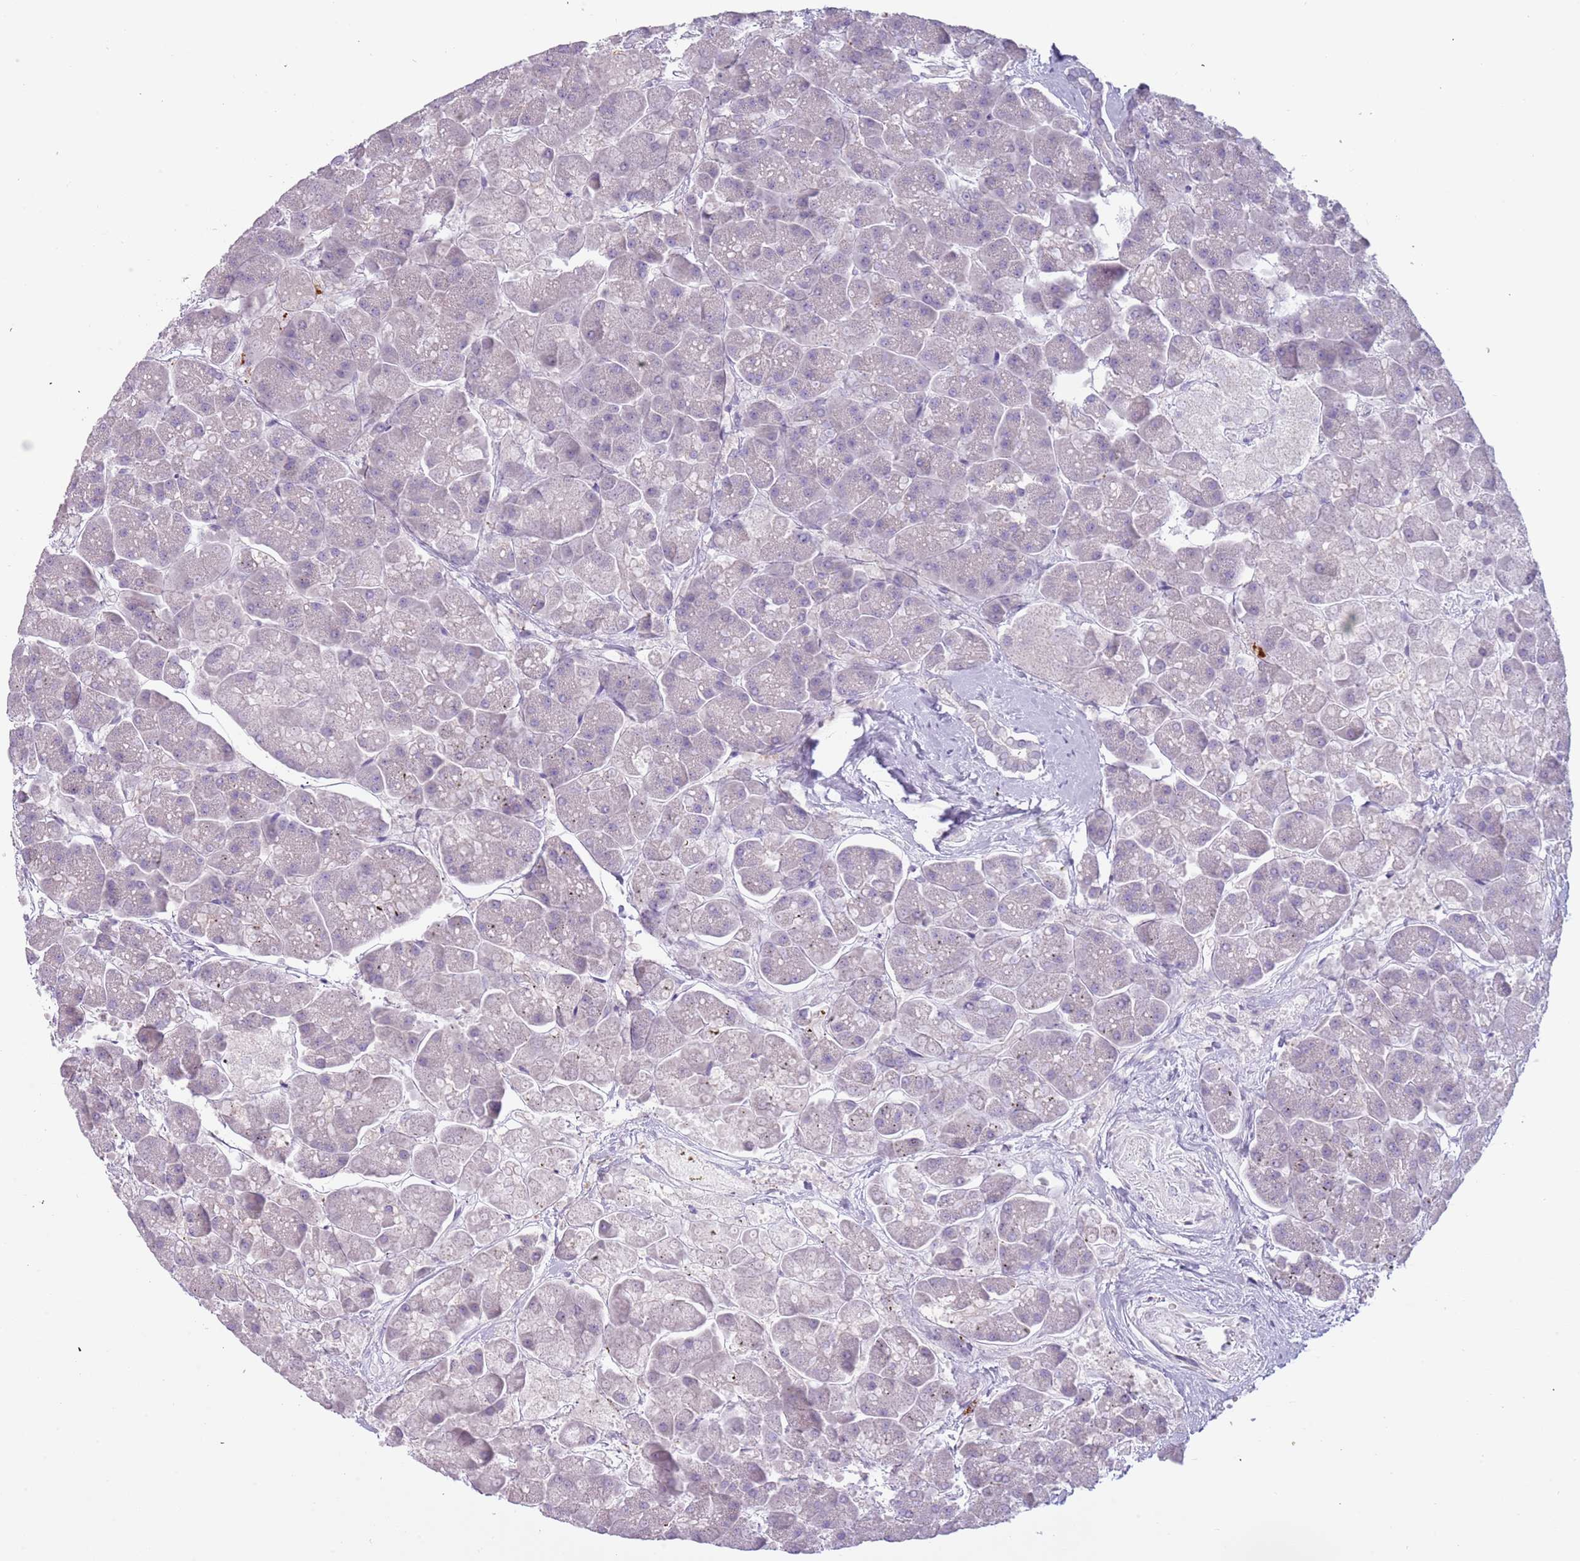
{"staining": {"intensity": "negative", "quantity": "none", "location": "none"}, "tissue": "pancreas", "cell_type": "Exocrine glandular cells", "image_type": "normal", "snomed": [{"axis": "morphology", "description": "Normal tissue, NOS"}, {"axis": "topography", "description": "Pancreas"}, {"axis": "topography", "description": "Peripheral nerve tissue"}], "caption": "Immunohistochemistry image of normal human pancreas stained for a protein (brown), which demonstrates no staining in exocrine glandular cells. (Brightfield microscopy of DAB (3,3'-diaminobenzidine) IHC at high magnification).", "gene": "NWD2", "patient": {"sex": "male", "age": 54}}